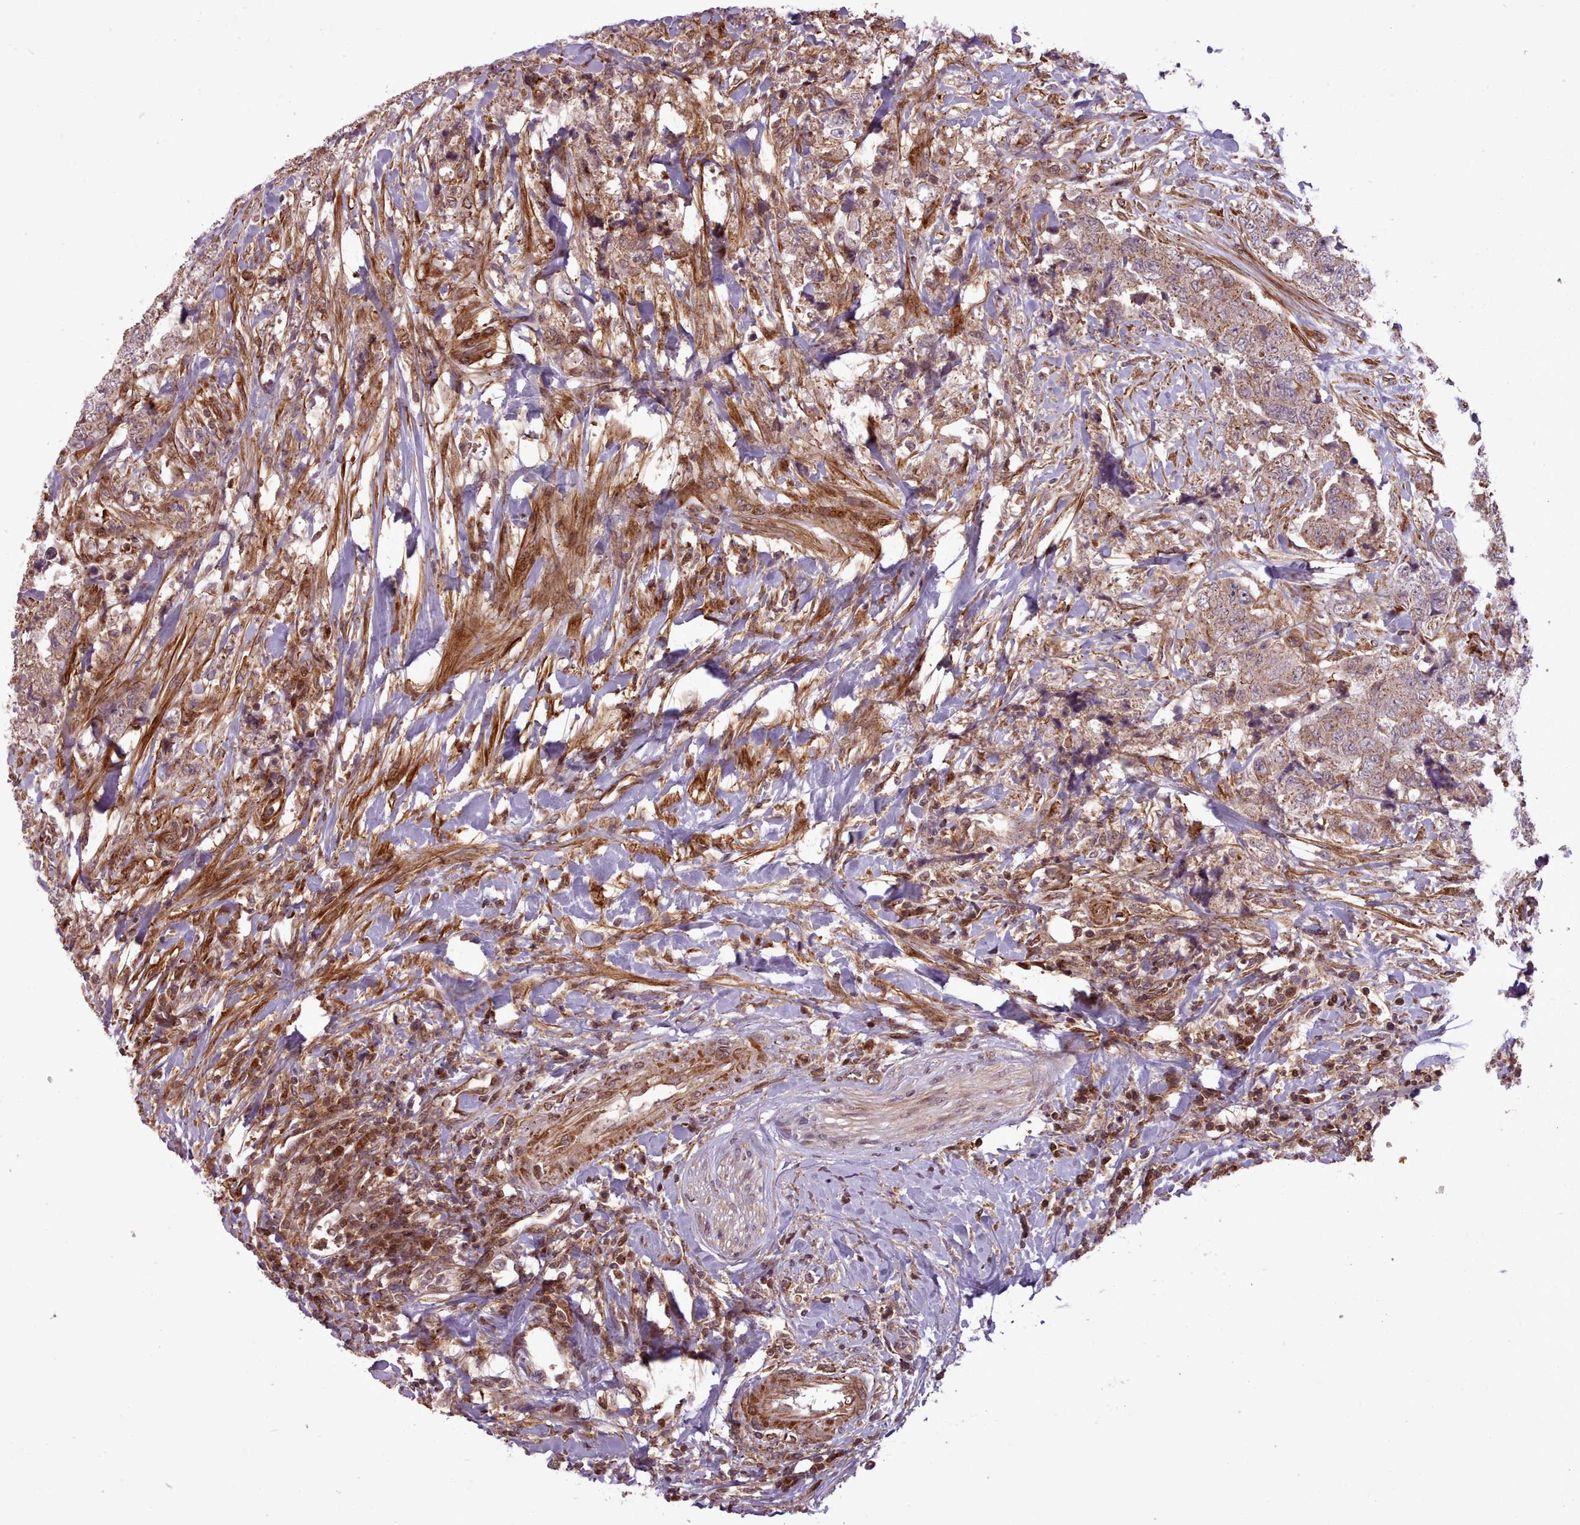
{"staining": {"intensity": "weak", "quantity": "25%-75%", "location": "cytoplasmic/membranous"}, "tissue": "urothelial cancer", "cell_type": "Tumor cells", "image_type": "cancer", "snomed": [{"axis": "morphology", "description": "Urothelial carcinoma, High grade"}, {"axis": "topography", "description": "Urinary bladder"}], "caption": "An IHC micrograph of tumor tissue is shown. Protein staining in brown highlights weak cytoplasmic/membranous positivity in high-grade urothelial carcinoma within tumor cells.", "gene": "NLRP7", "patient": {"sex": "female", "age": 78}}